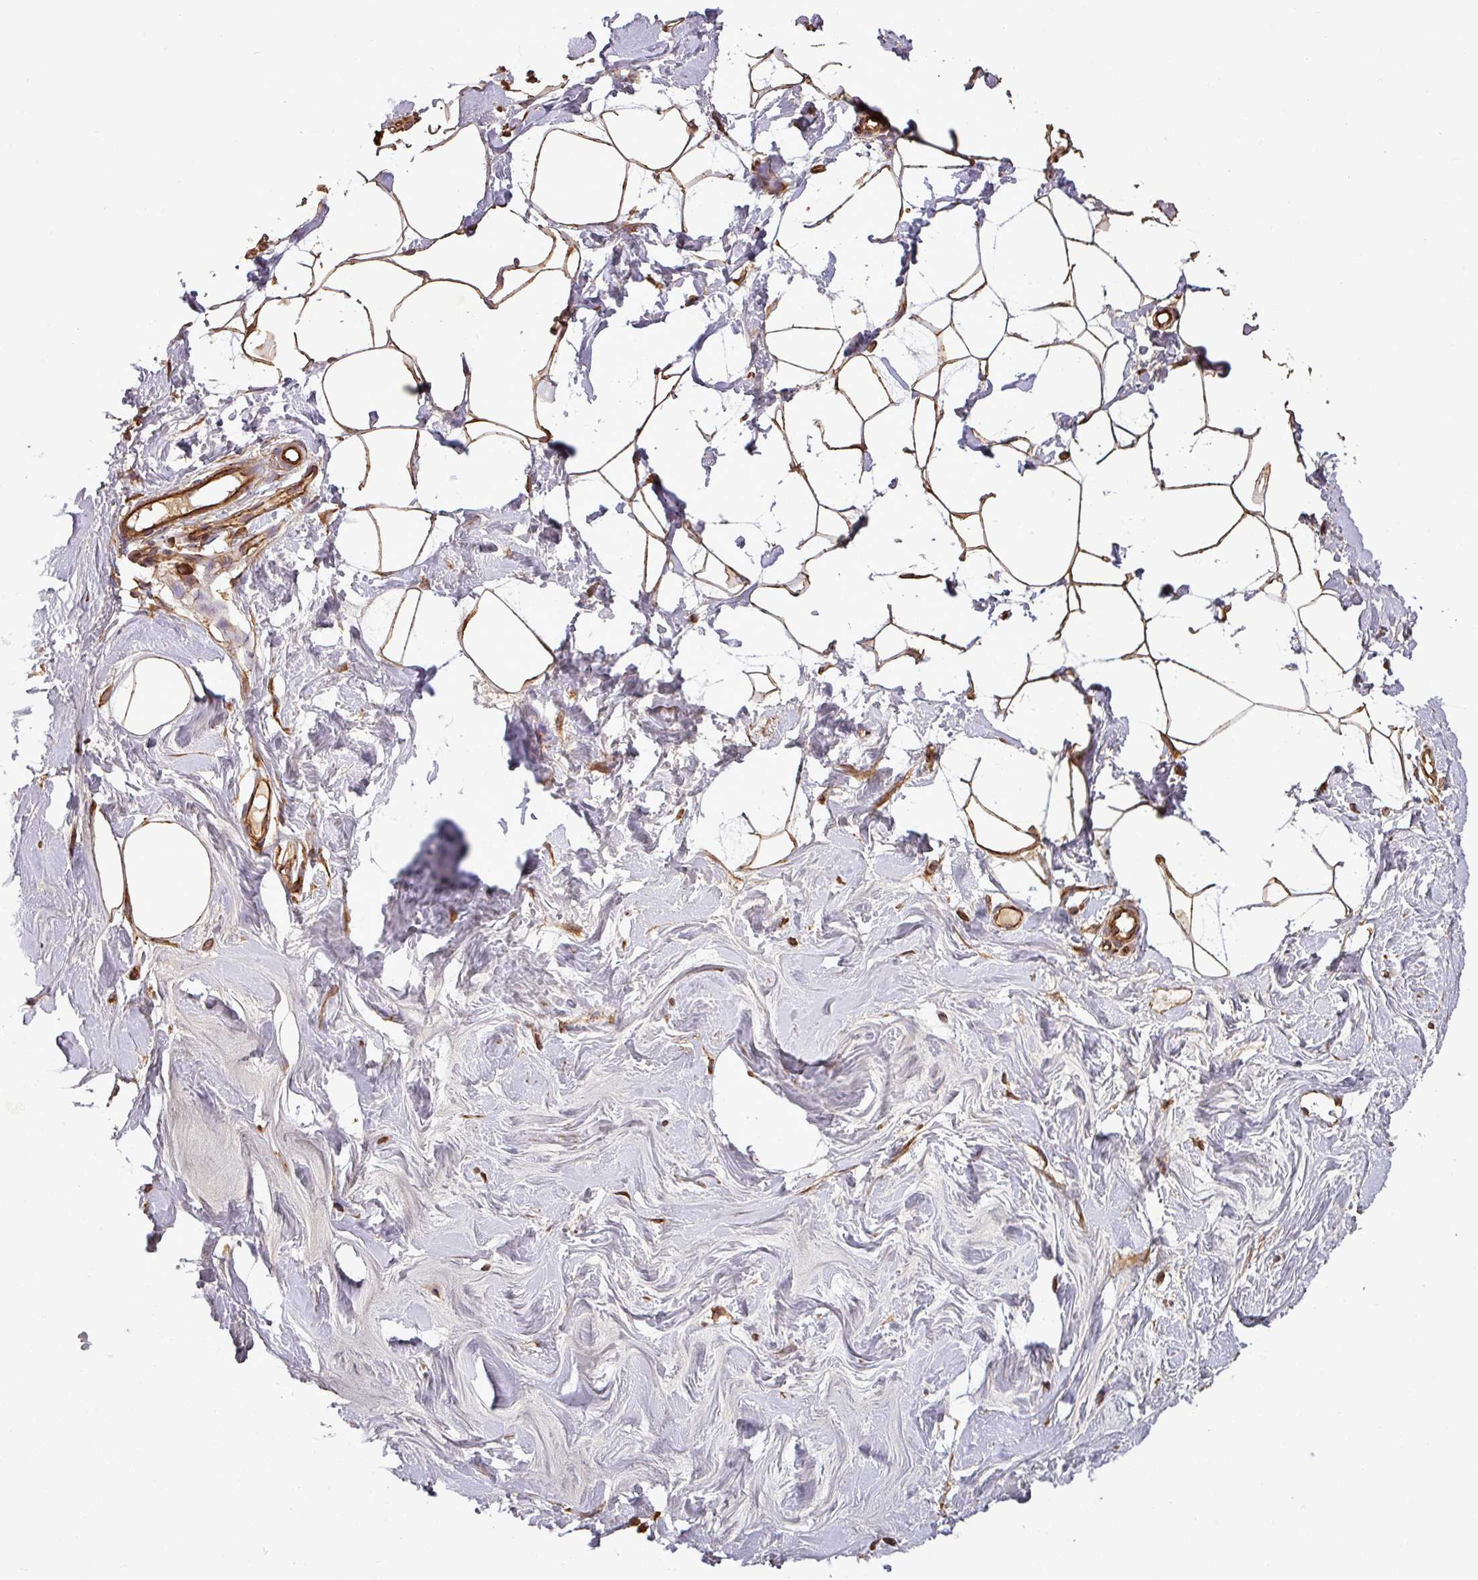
{"staining": {"intensity": "strong", "quantity": ">75%", "location": "cytoplasmic/membranous"}, "tissue": "breast", "cell_type": "Adipocytes", "image_type": "normal", "snomed": [{"axis": "morphology", "description": "Normal tissue, NOS"}, {"axis": "topography", "description": "Breast"}], "caption": "Strong cytoplasmic/membranous staining is appreciated in approximately >75% of adipocytes in unremarkable breast. The protein is shown in brown color, while the nuclei are stained blue.", "gene": "PLEKHM1", "patient": {"sex": "female", "age": 27}}